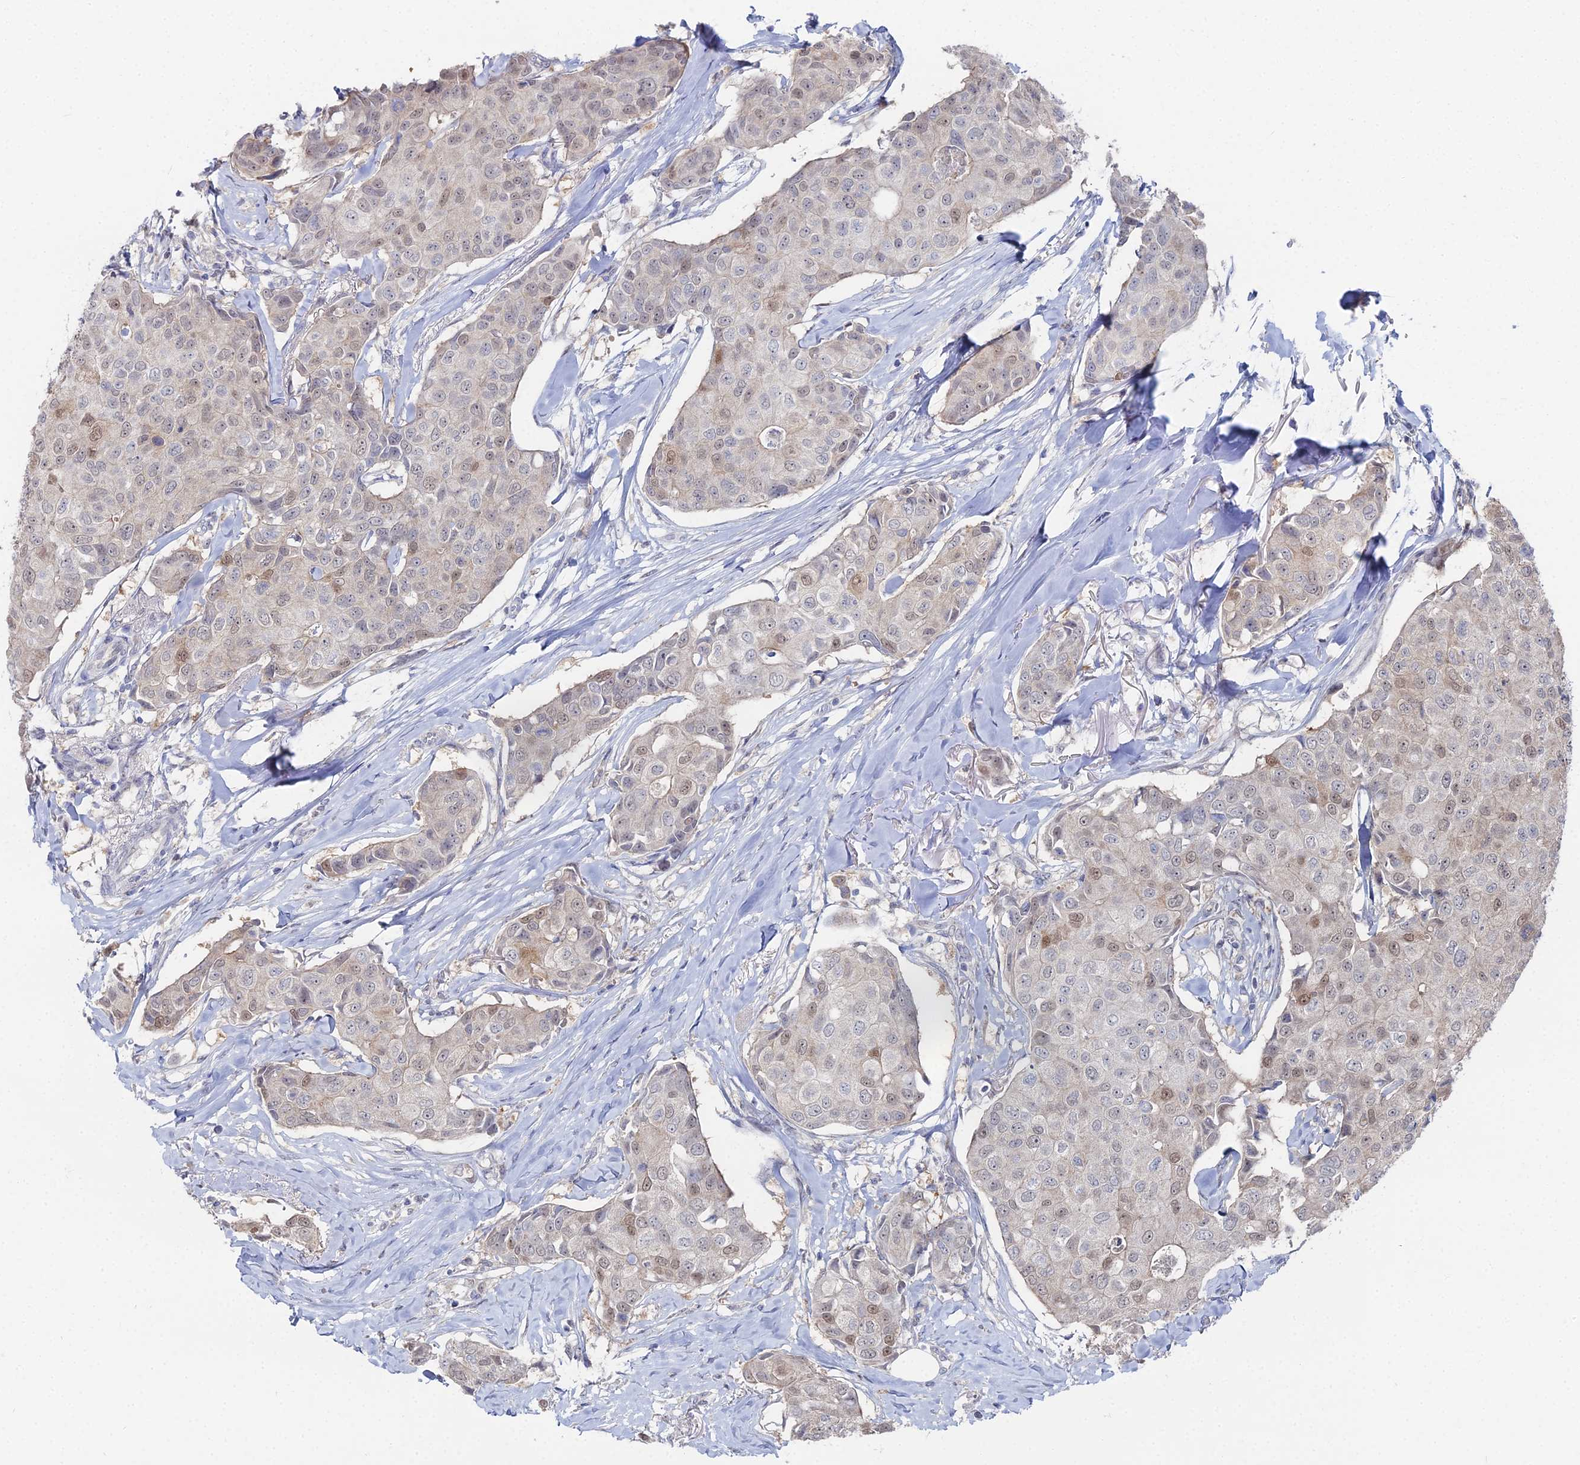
{"staining": {"intensity": "weak", "quantity": "25%-75%", "location": "nuclear"}, "tissue": "breast cancer", "cell_type": "Tumor cells", "image_type": "cancer", "snomed": [{"axis": "morphology", "description": "Duct carcinoma"}, {"axis": "topography", "description": "Breast"}], "caption": "Immunohistochemistry (IHC) histopathology image of breast invasive ductal carcinoma stained for a protein (brown), which shows low levels of weak nuclear positivity in about 25%-75% of tumor cells.", "gene": "THAP4", "patient": {"sex": "female", "age": 80}}